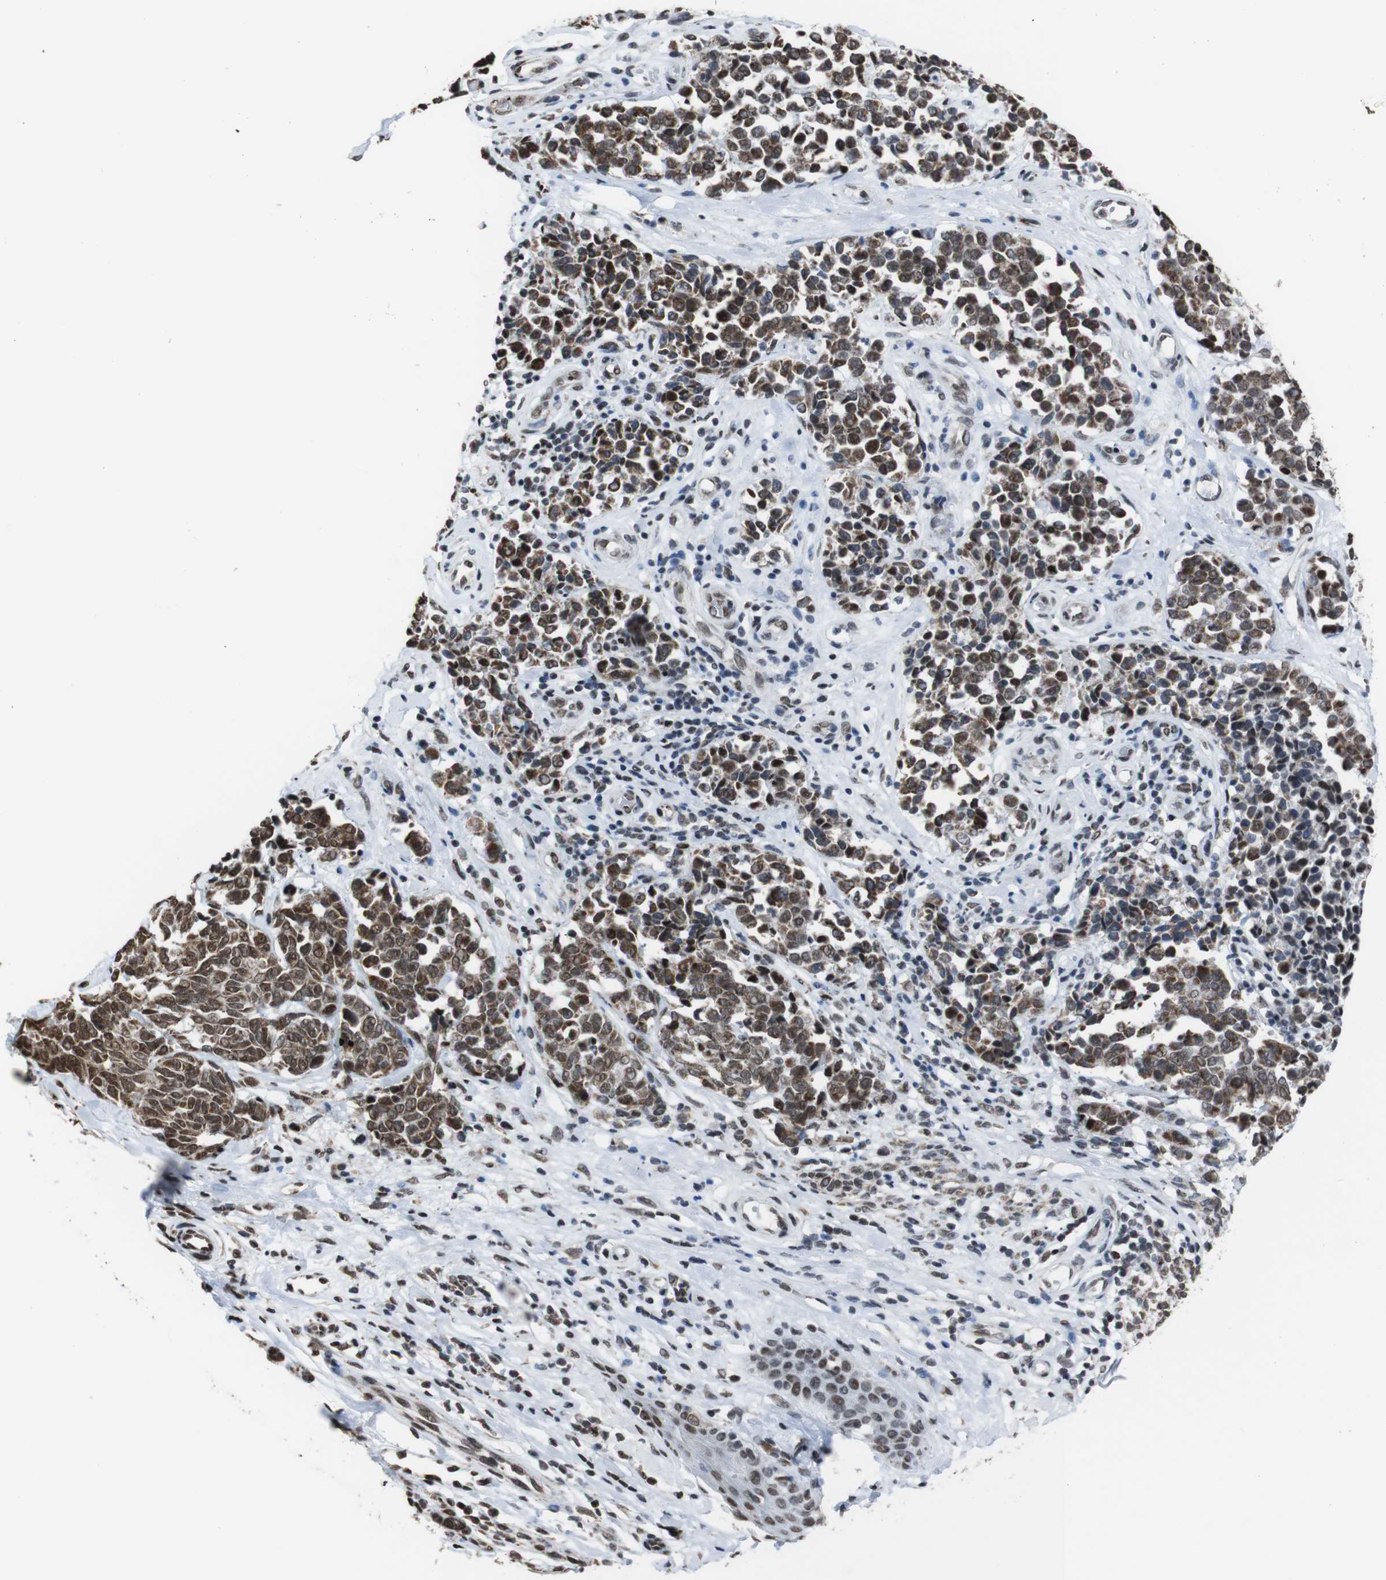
{"staining": {"intensity": "moderate", "quantity": ">75%", "location": "nuclear"}, "tissue": "melanoma", "cell_type": "Tumor cells", "image_type": "cancer", "snomed": [{"axis": "morphology", "description": "Malignant melanoma, NOS"}, {"axis": "topography", "description": "Skin"}], "caption": "Immunohistochemical staining of malignant melanoma displays moderate nuclear protein expression in approximately >75% of tumor cells. (brown staining indicates protein expression, while blue staining denotes nuclei).", "gene": "ROMO1", "patient": {"sex": "female", "age": 64}}